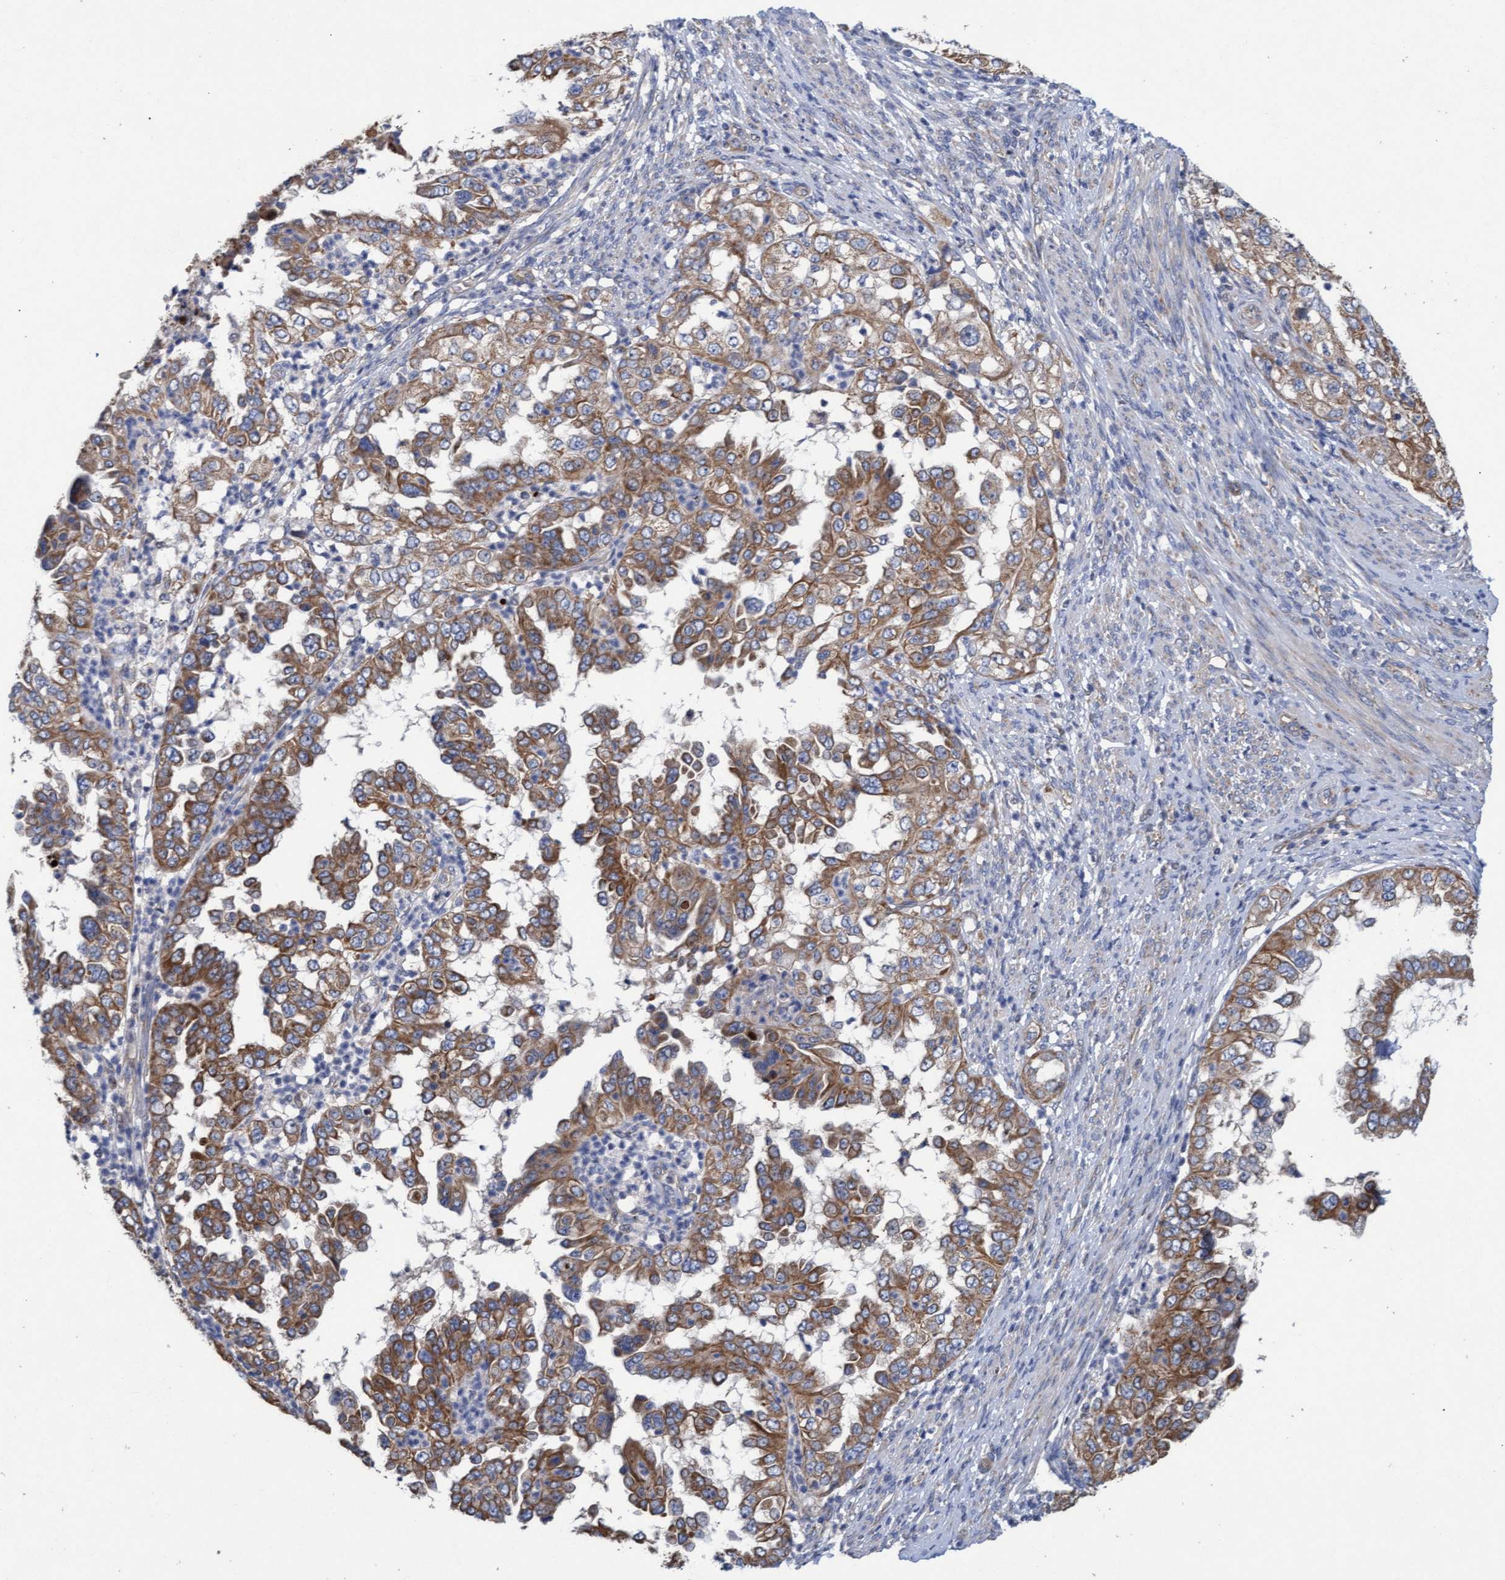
{"staining": {"intensity": "moderate", "quantity": ">75%", "location": "cytoplasmic/membranous"}, "tissue": "endometrial cancer", "cell_type": "Tumor cells", "image_type": "cancer", "snomed": [{"axis": "morphology", "description": "Adenocarcinoma, NOS"}, {"axis": "topography", "description": "Endometrium"}], "caption": "Endometrial cancer stained with a protein marker reveals moderate staining in tumor cells.", "gene": "MRPL38", "patient": {"sex": "female", "age": 85}}